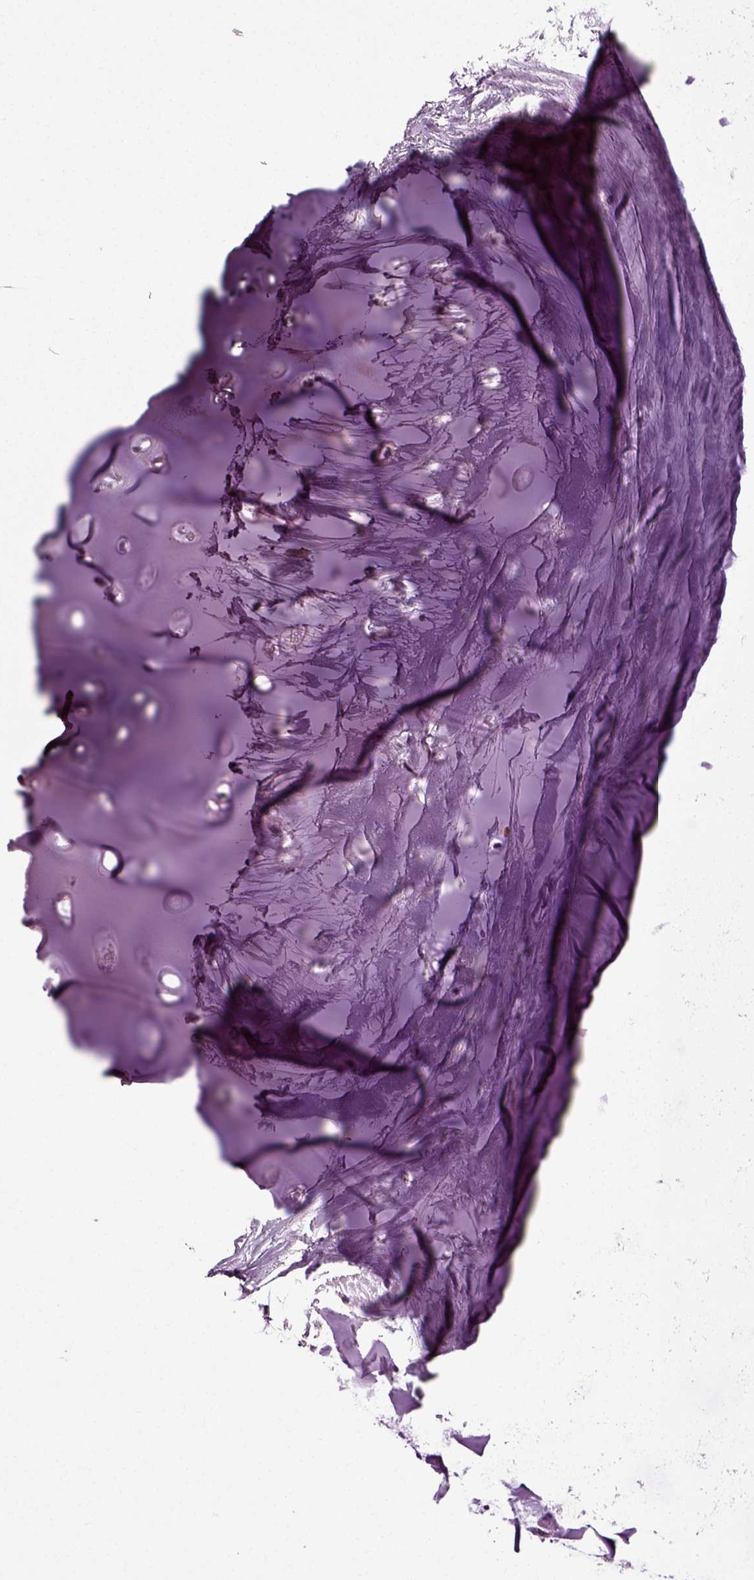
{"staining": {"intensity": "negative", "quantity": "none", "location": "none"}, "tissue": "adipose tissue", "cell_type": "Adipocytes", "image_type": "normal", "snomed": [{"axis": "morphology", "description": "Normal tissue, NOS"}, {"axis": "morphology", "description": "Squamous cell carcinoma, NOS"}, {"axis": "topography", "description": "Cartilage tissue"}, {"axis": "topography", "description": "Lung"}], "caption": "IHC histopathology image of normal adipose tissue: human adipose tissue stained with DAB (3,3'-diaminobenzidine) reveals no significant protein expression in adipocytes.", "gene": "SLC26A8", "patient": {"sex": "male", "age": 66}}